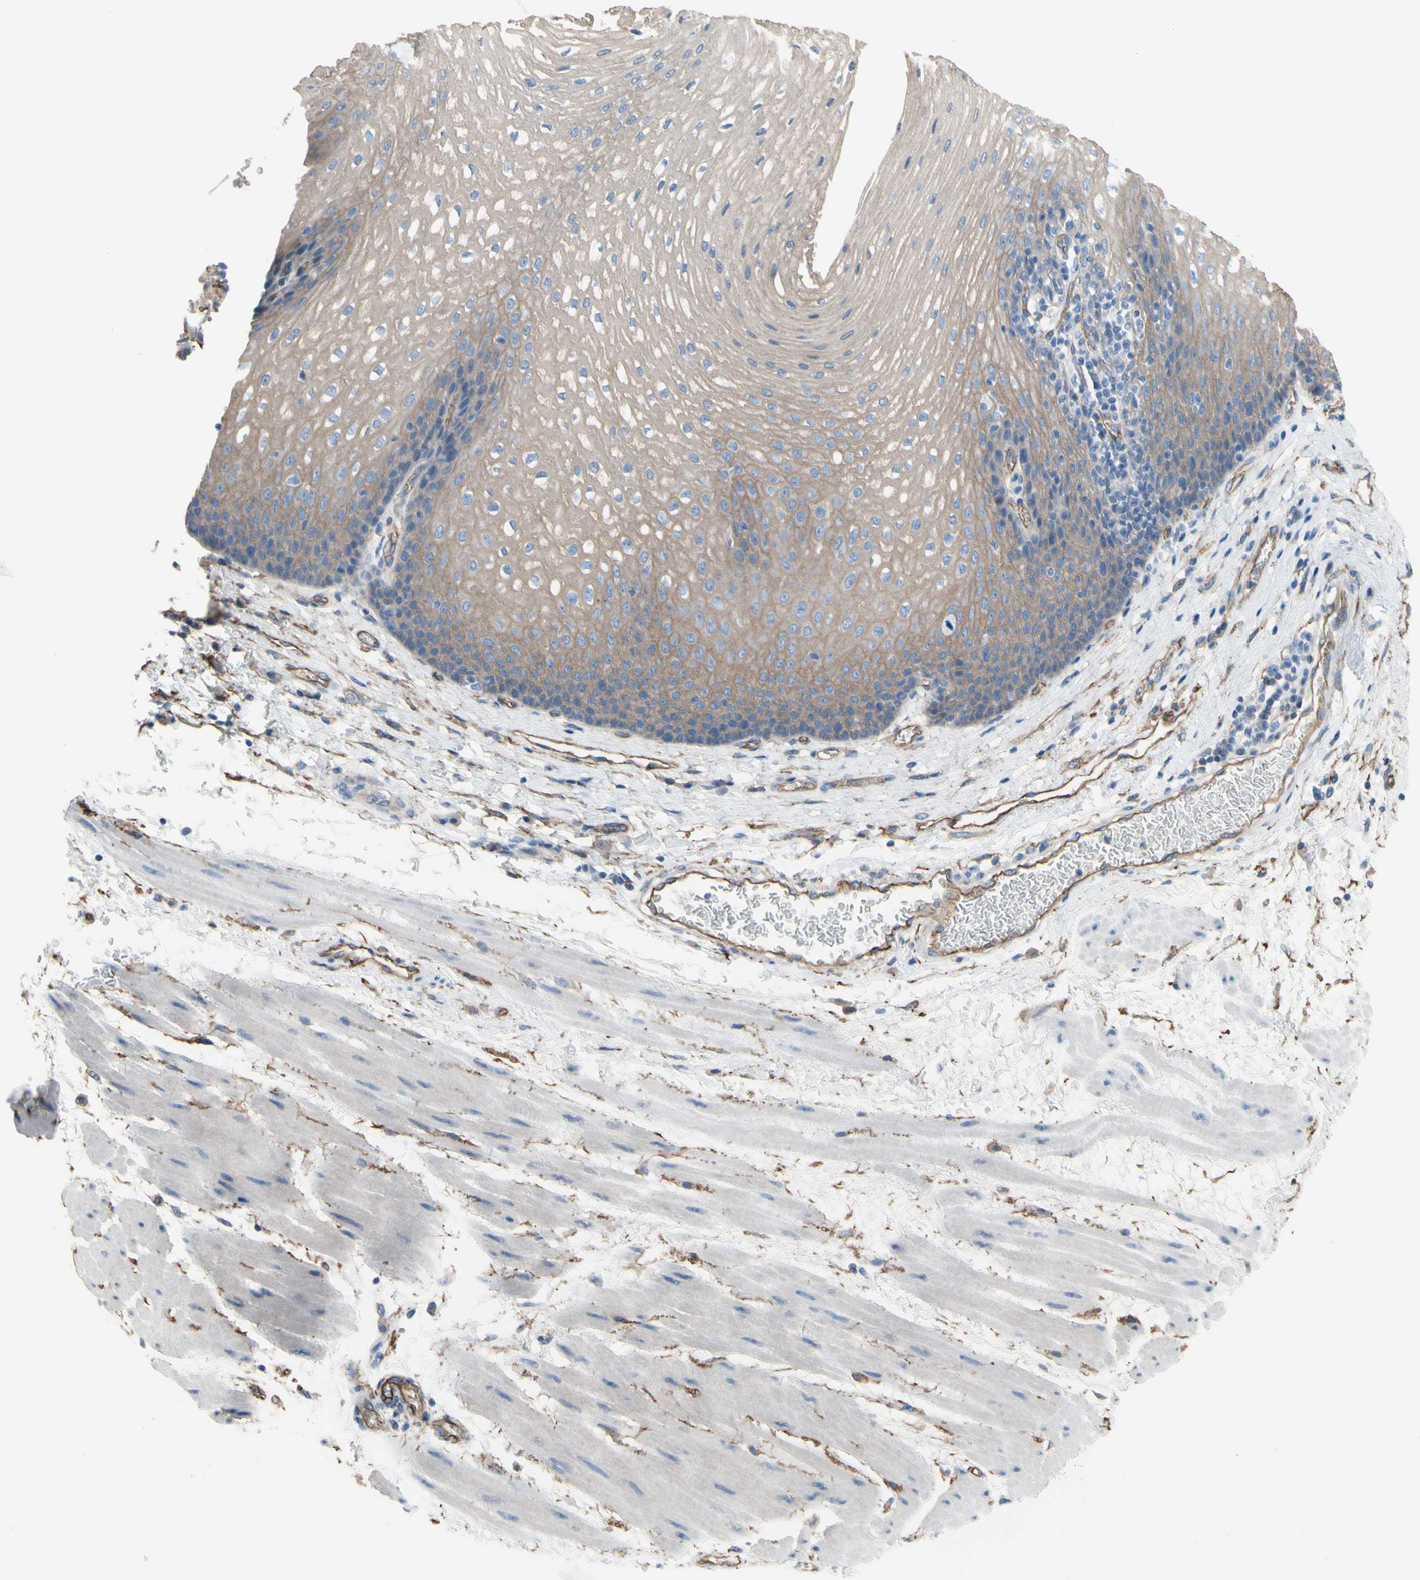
{"staining": {"intensity": "moderate", "quantity": ">75%", "location": "cytoplasmic/membranous"}, "tissue": "esophagus", "cell_type": "Squamous epithelial cells", "image_type": "normal", "snomed": [{"axis": "morphology", "description": "Normal tissue, NOS"}, {"axis": "topography", "description": "Esophagus"}], "caption": "DAB immunohistochemical staining of normal human esophagus reveals moderate cytoplasmic/membranous protein expression in about >75% of squamous epithelial cells. (Brightfield microscopy of DAB IHC at high magnification).", "gene": "TPBG", "patient": {"sex": "male", "age": 48}}